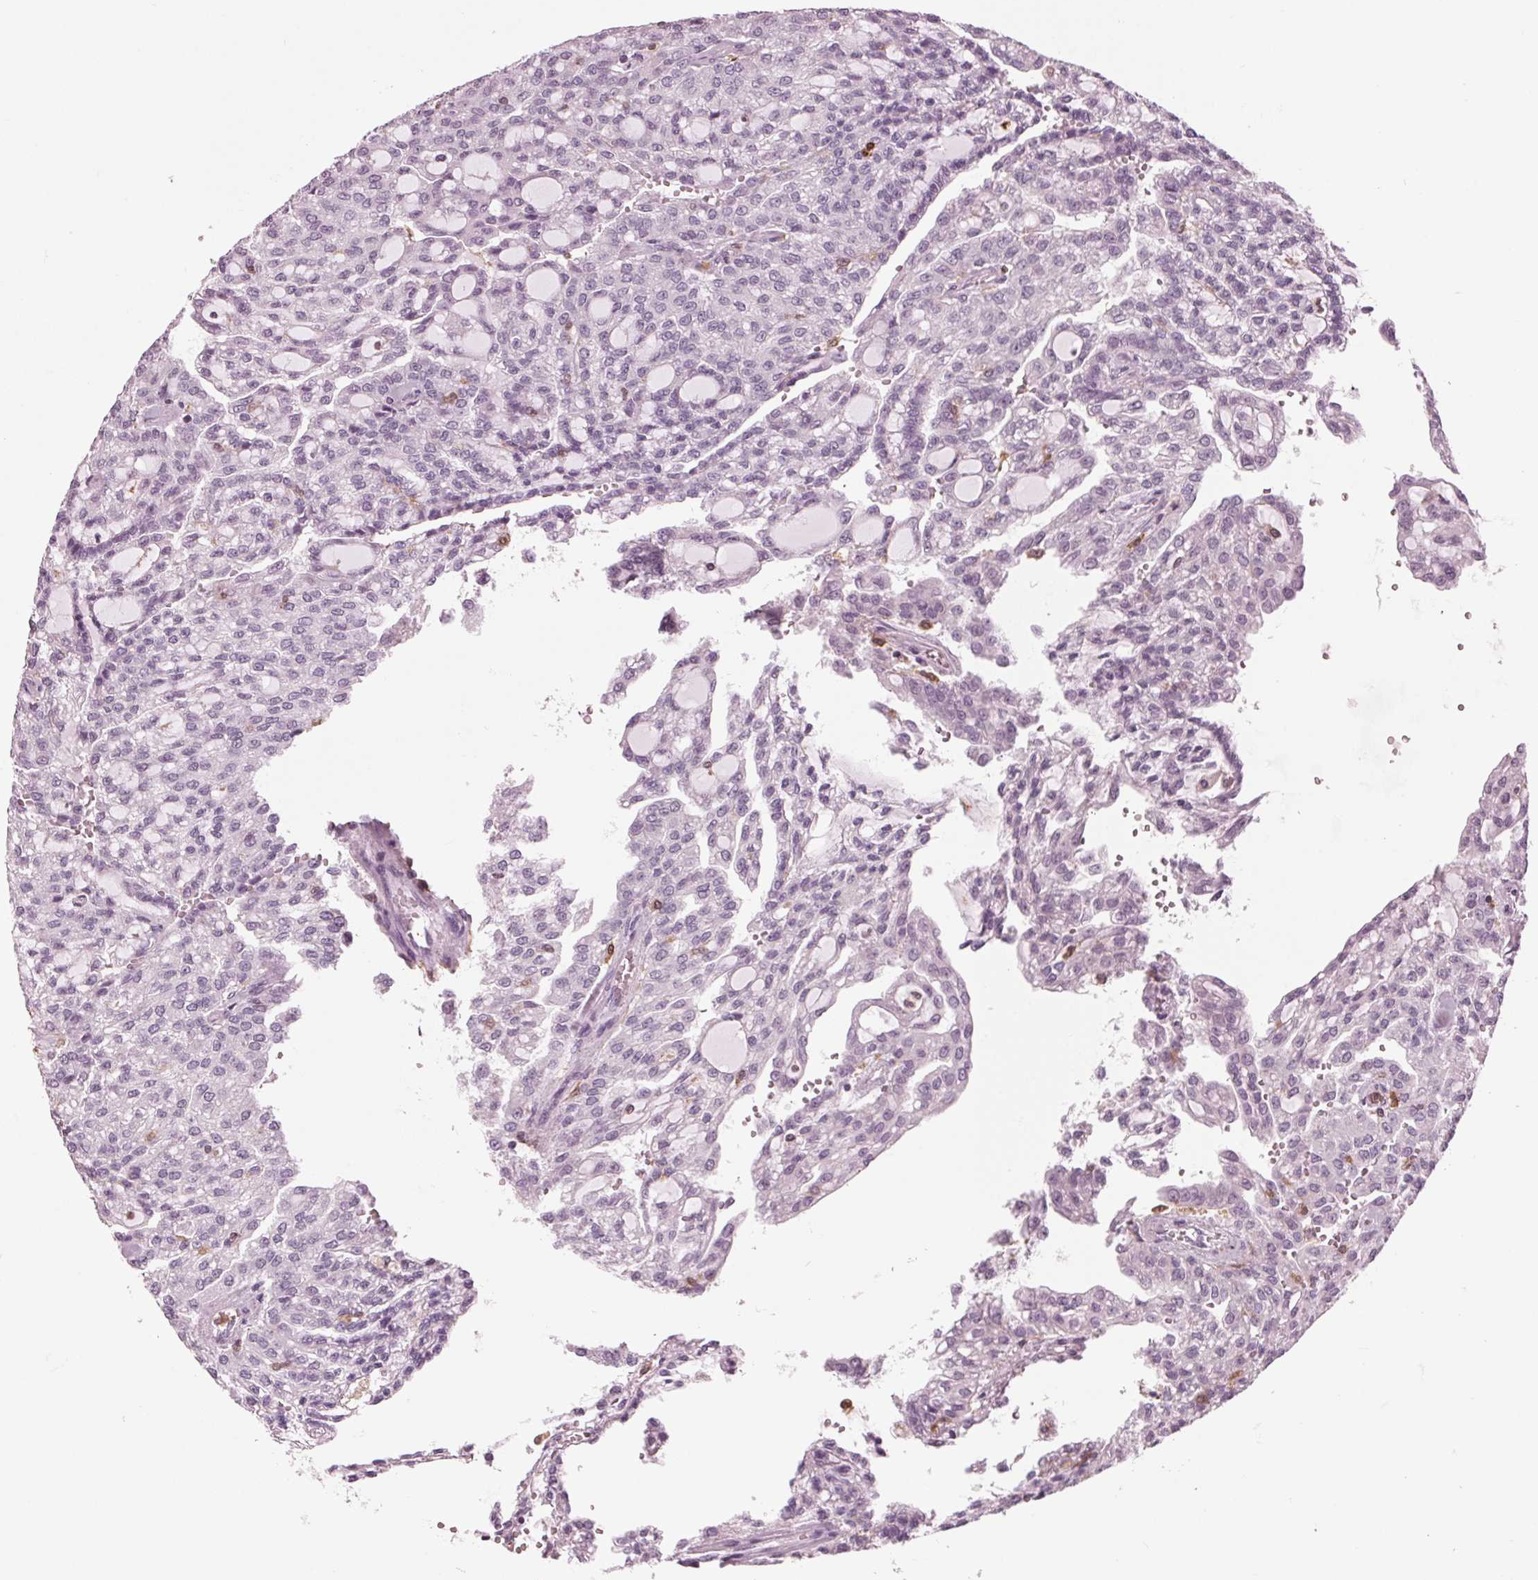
{"staining": {"intensity": "negative", "quantity": "none", "location": "none"}, "tissue": "renal cancer", "cell_type": "Tumor cells", "image_type": "cancer", "snomed": [{"axis": "morphology", "description": "Adenocarcinoma, NOS"}, {"axis": "topography", "description": "Kidney"}], "caption": "The histopathology image reveals no significant positivity in tumor cells of renal adenocarcinoma.", "gene": "BTLA", "patient": {"sex": "male", "age": 63}}